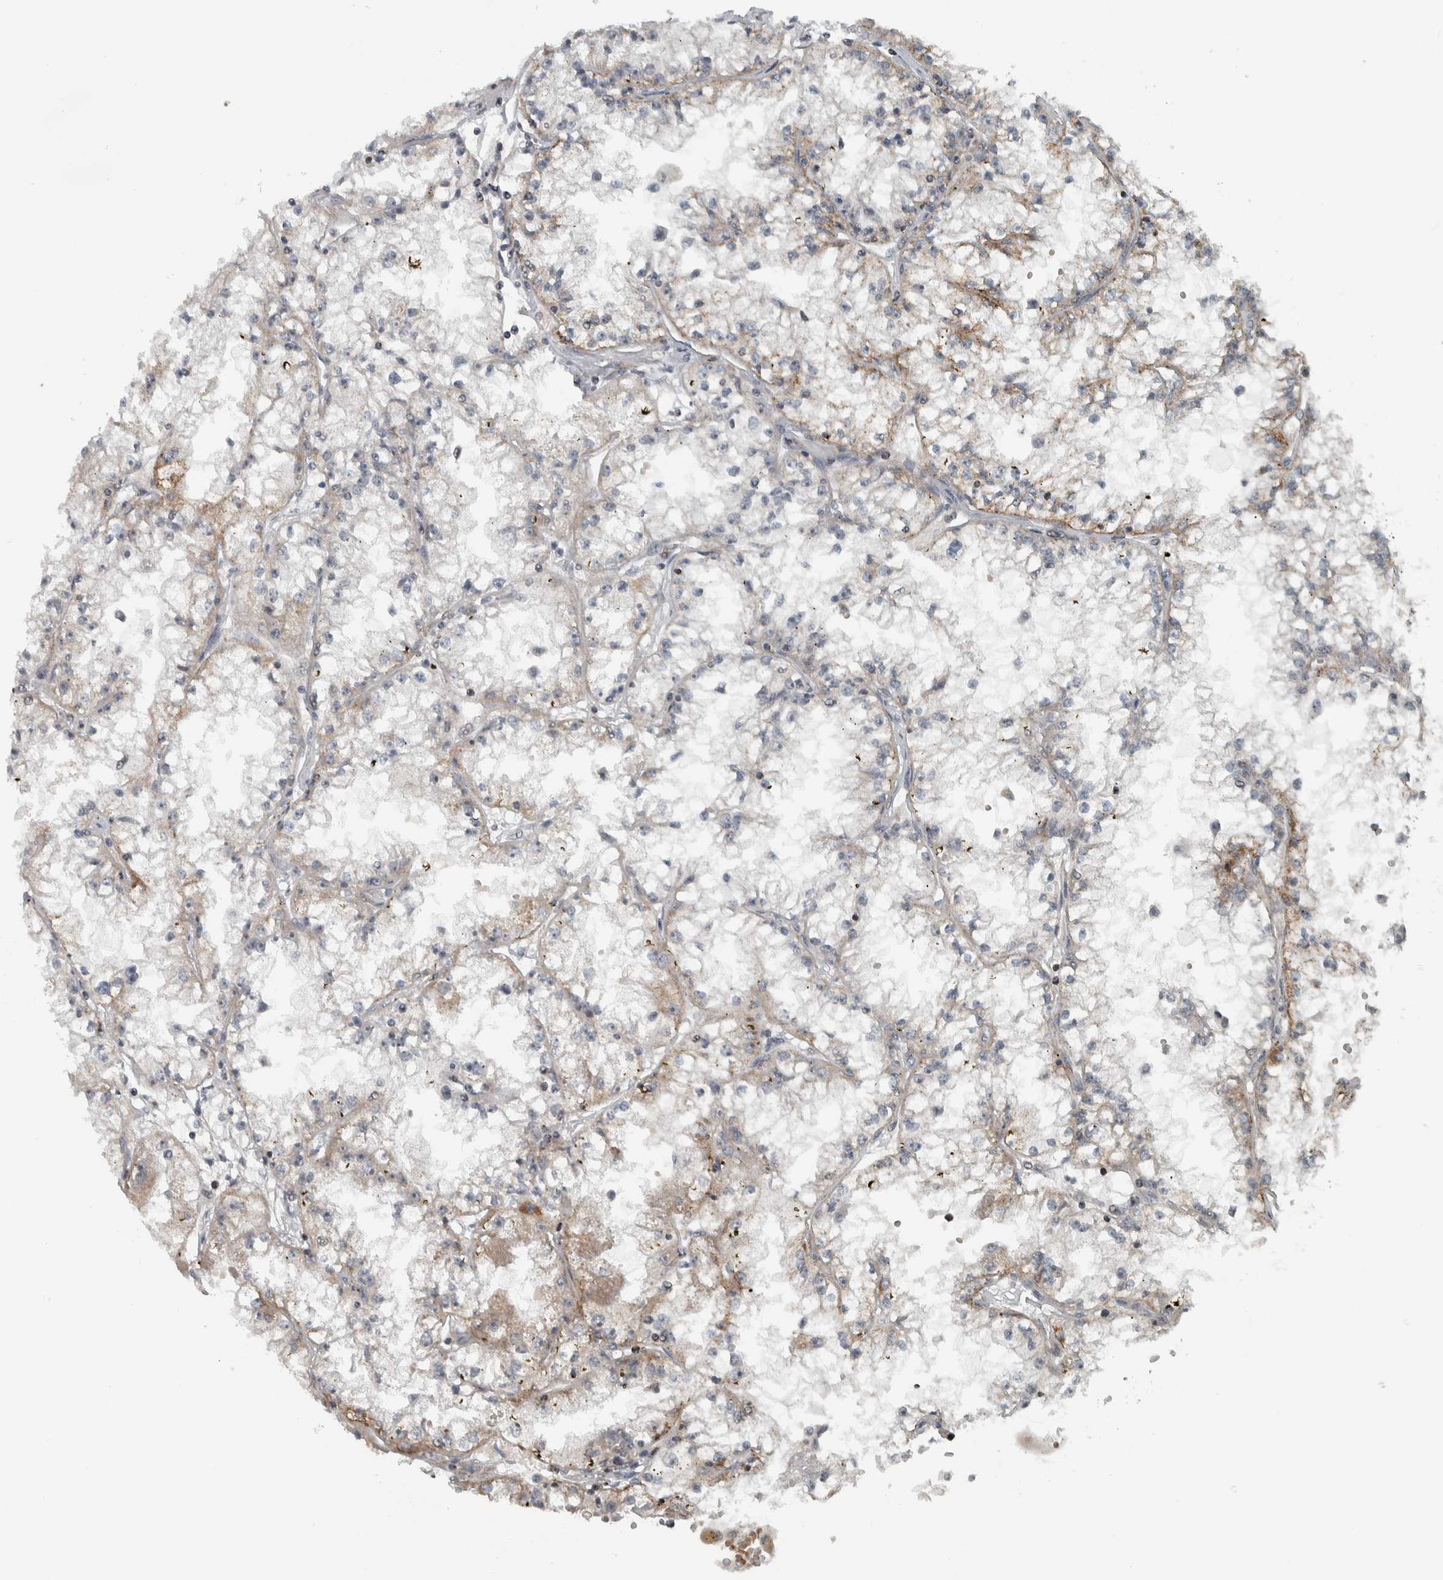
{"staining": {"intensity": "weak", "quantity": "25%-75%", "location": "cytoplasmic/membranous"}, "tissue": "renal cancer", "cell_type": "Tumor cells", "image_type": "cancer", "snomed": [{"axis": "morphology", "description": "Adenocarcinoma, NOS"}, {"axis": "topography", "description": "Kidney"}], "caption": "A micrograph of human renal adenocarcinoma stained for a protein reveals weak cytoplasmic/membranous brown staining in tumor cells.", "gene": "PPM1K", "patient": {"sex": "male", "age": 56}}